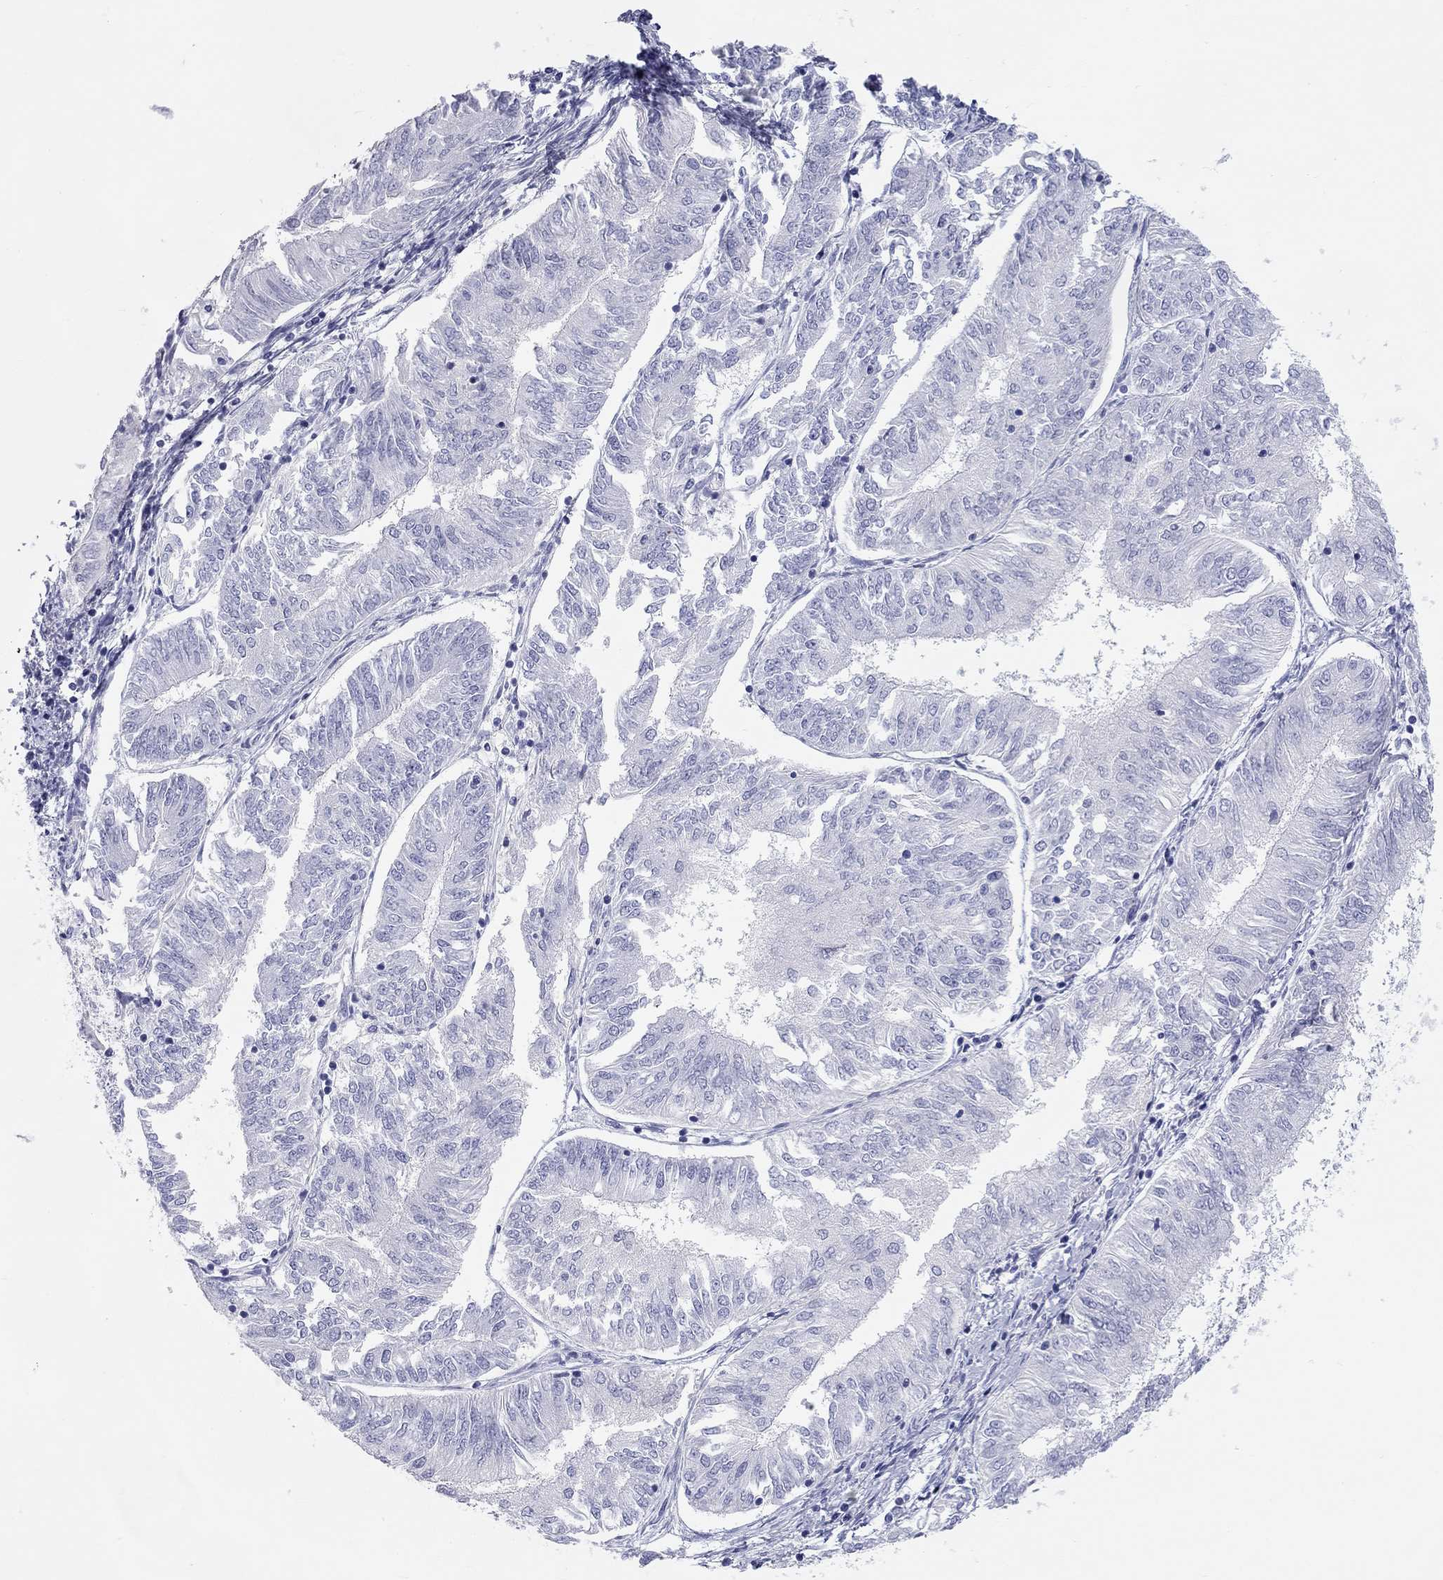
{"staining": {"intensity": "negative", "quantity": "none", "location": "none"}, "tissue": "endometrial cancer", "cell_type": "Tumor cells", "image_type": "cancer", "snomed": [{"axis": "morphology", "description": "Adenocarcinoma, NOS"}, {"axis": "topography", "description": "Endometrium"}], "caption": "This is an immunohistochemistry (IHC) photomicrograph of endometrial cancer (adenocarcinoma). There is no staining in tumor cells.", "gene": "PCDHGC5", "patient": {"sex": "female", "age": 58}}